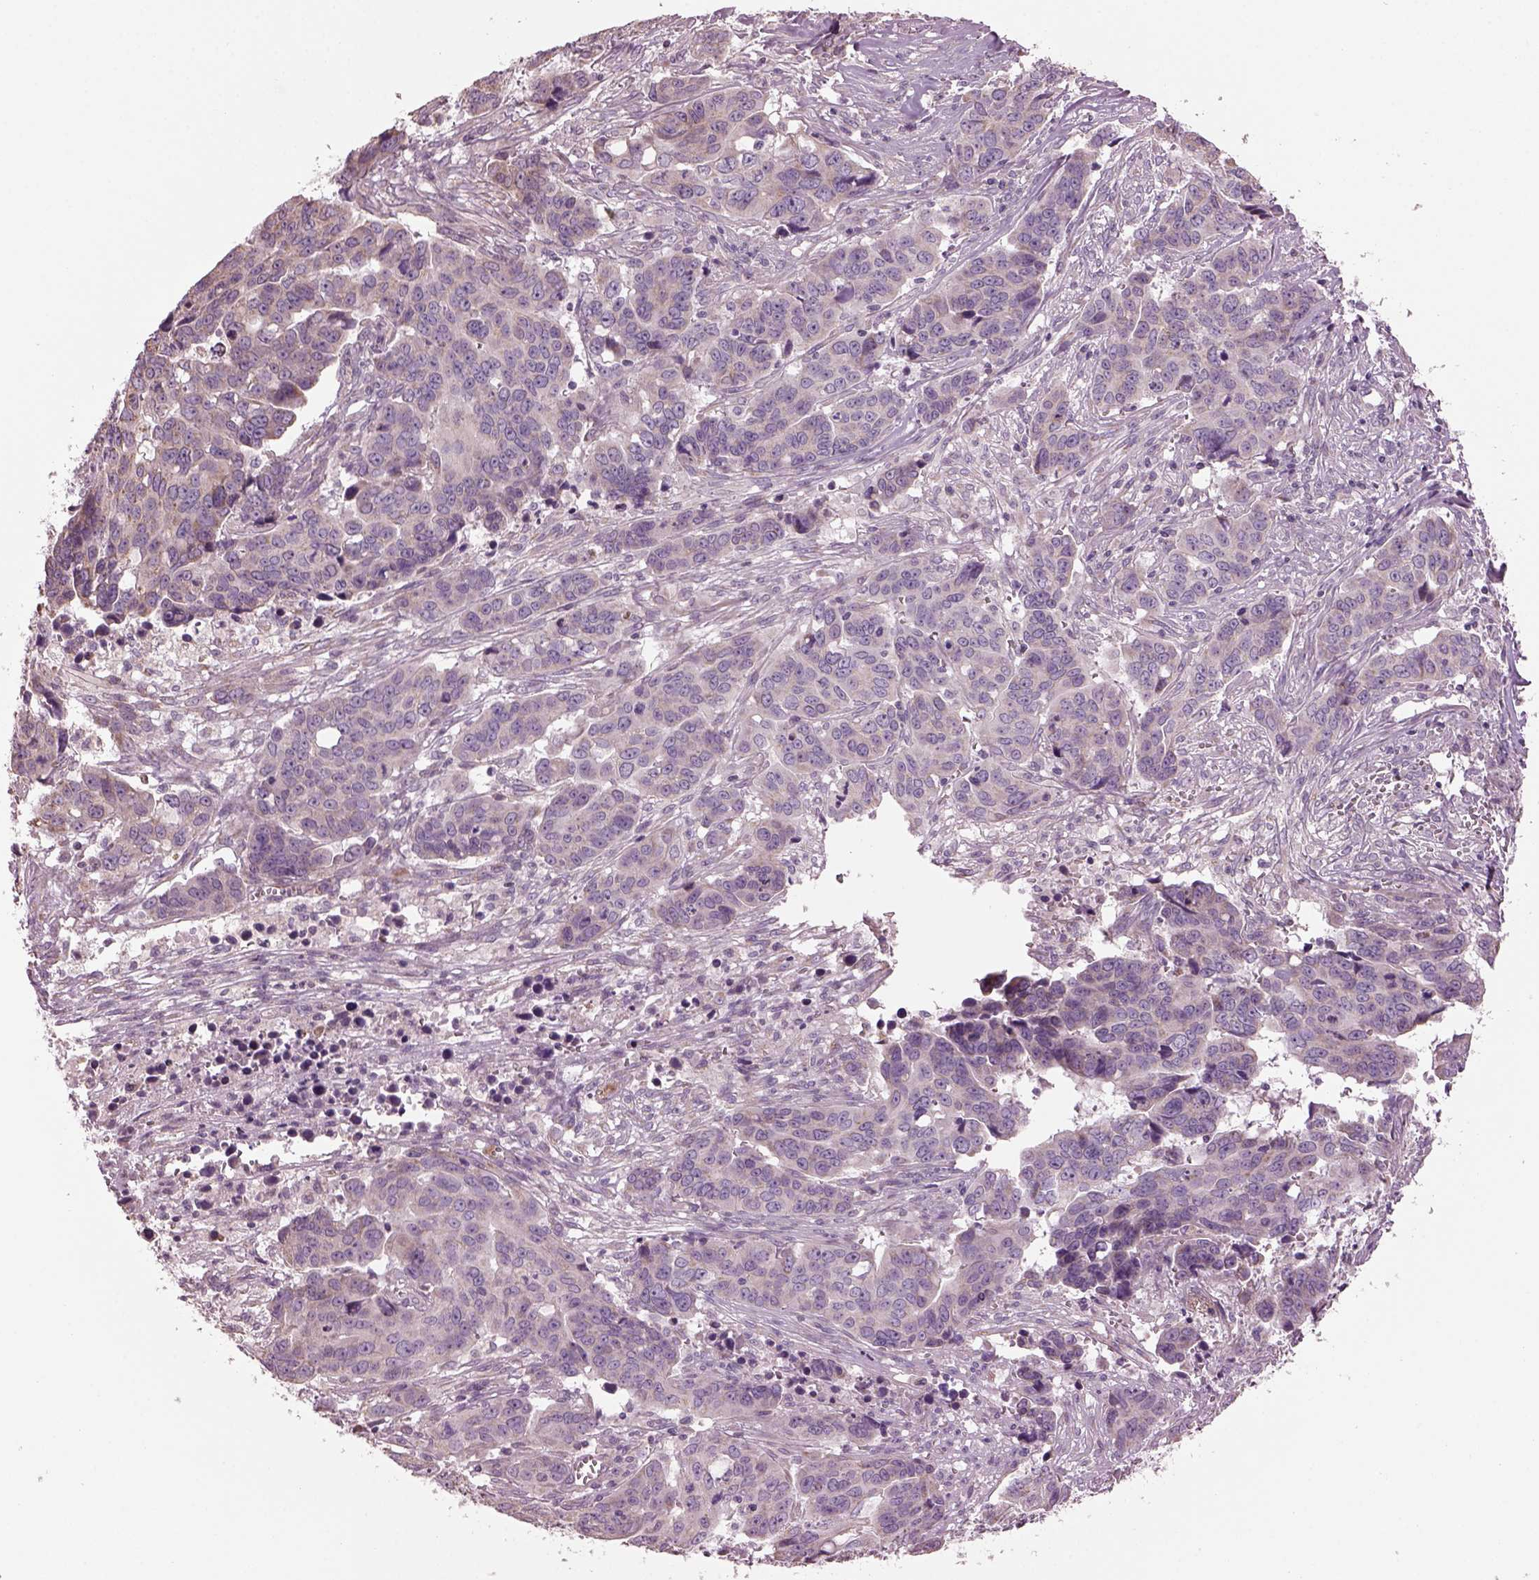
{"staining": {"intensity": "negative", "quantity": "none", "location": "none"}, "tissue": "ovarian cancer", "cell_type": "Tumor cells", "image_type": "cancer", "snomed": [{"axis": "morphology", "description": "Carcinoma, endometroid"}, {"axis": "topography", "description": "Ovary"}], "caption": "Protein analysis of endometroid carcinoma (ovarian) demonstrates no significant staining in tumor cells. The staining is performed using DAB (3,3'-diaminobenzidine) brown chromogen with nuclei counter-stained in using hematoxylin.", "gene": "SPATA7", "patient": {"sex": "female", "age": 78}}